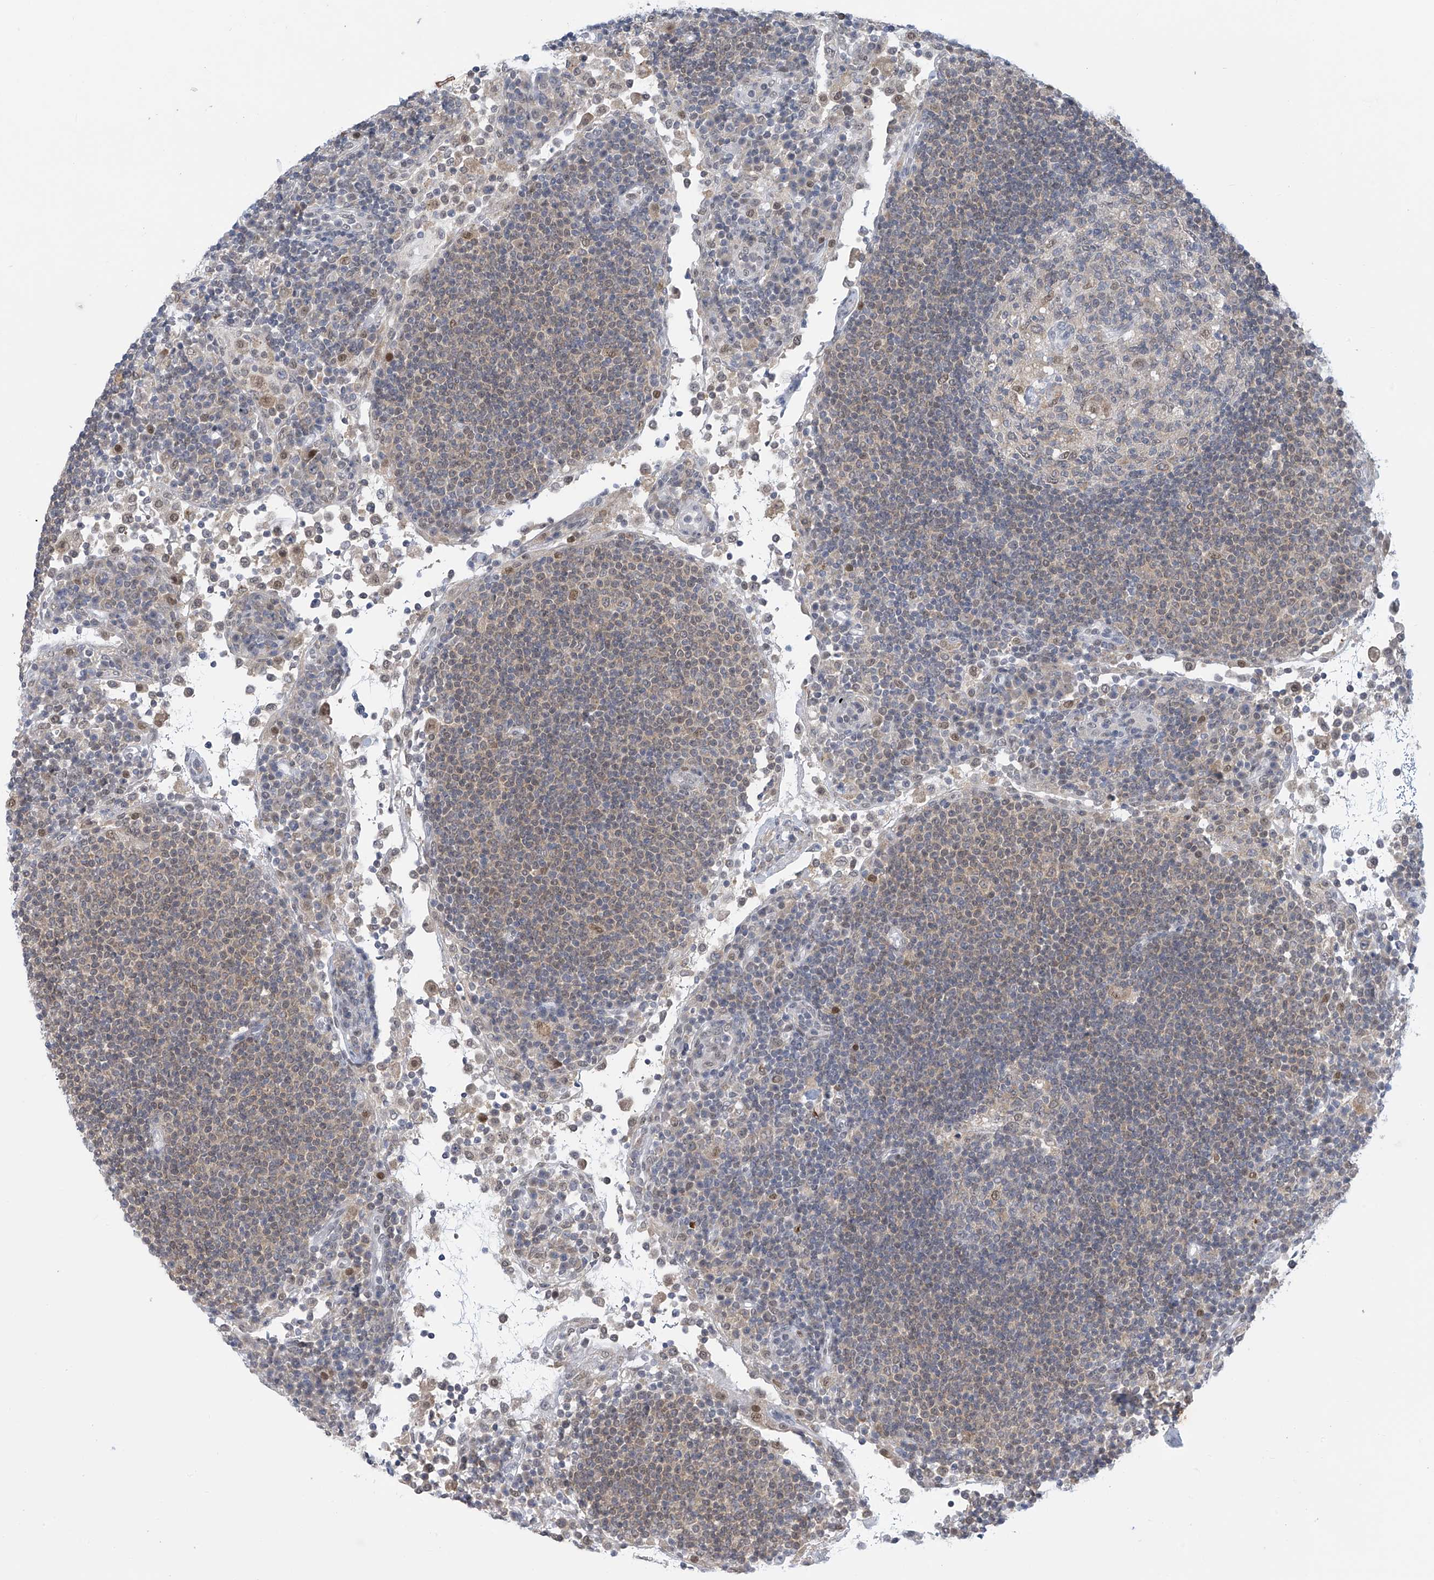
{"staining": {"intensity": "weak", "quantity": "<25%", "location": "cytoplasmic/membranous"}, "tissue": "lymph node", "cell_type": "Germinal center cells", "image_type": "normal", "snomed": [{"axis": "morphology", "description": "Normal tissue, NOS"}, {"axis": "topography", "description": "Lymph node"}], "caption": "This histopathology image is of benign lymph node stained with immunohistochemistry to label a protein in brown with the nuclei are counter-stained blue. There is no positivity in germinal center cells. (DAB (3,3'-diaminobenzidine) immunohistochemistry (IHC), high magnification).", "gene": "APLF", "patient": {"sex": "female", "age": 53}}